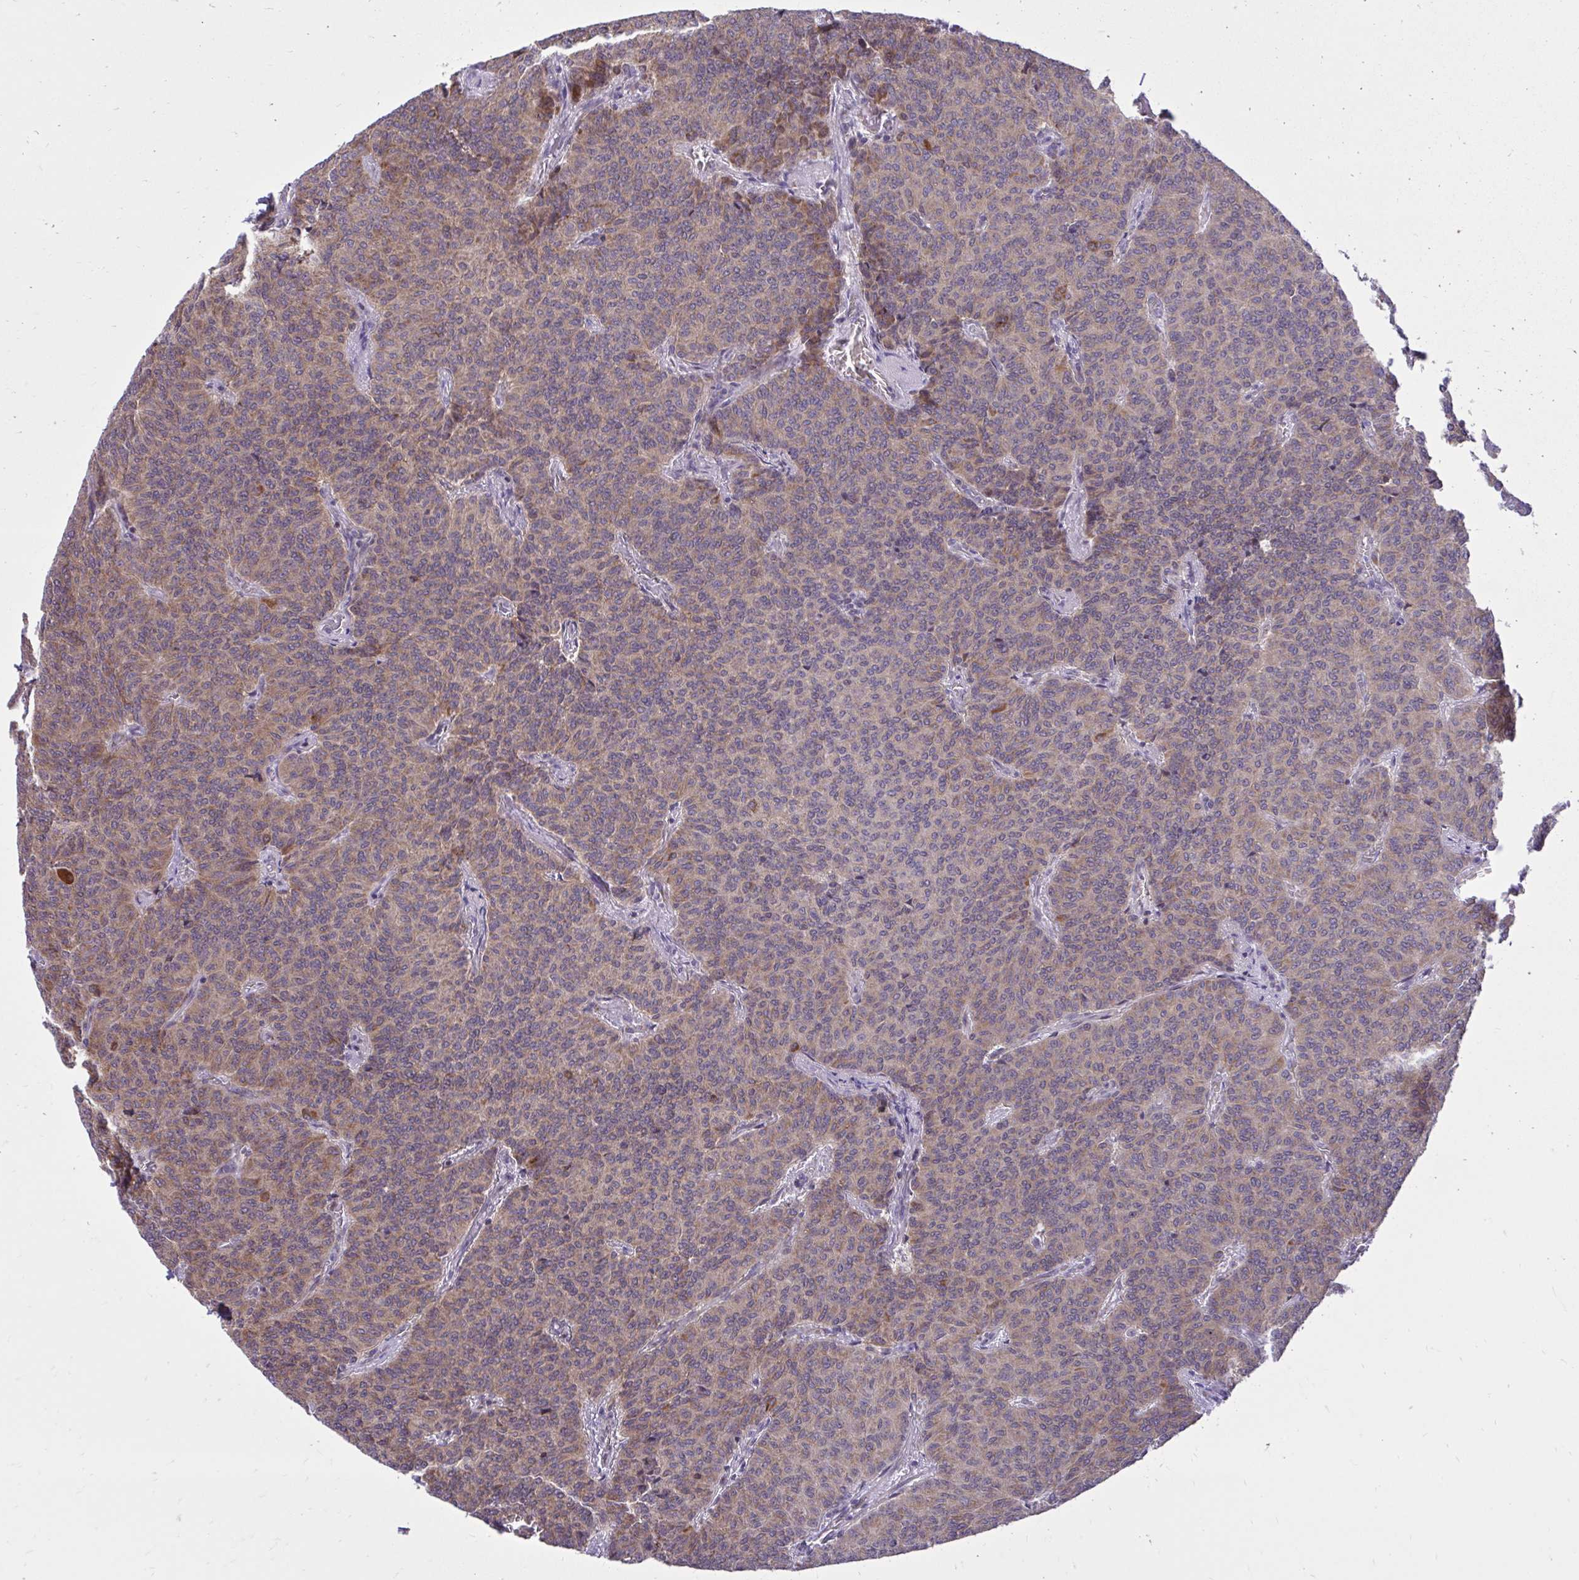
{"staining": {"intensity": "weak", "quantity": ">75%", "location": "cytoplasmic/membranous"}, "tissue": "carcinoid", "cell_type": "Tumor cells", "image_type": "cancer", "snomed": [{"axis": "morphology", "description": "Carcinoid, malignant, NOS"}, {"axis": "topography", "description": "Lung"}], "caption": "A brown stain highlights weak cytoplasmic/membranous positivity of a protein in human carcinoid tumor cells. (DAB = brown stain, brightfield microscopy at high magnification).", "gene": "GPRIN3", "patient": {"sex": "male", "age": 61}}